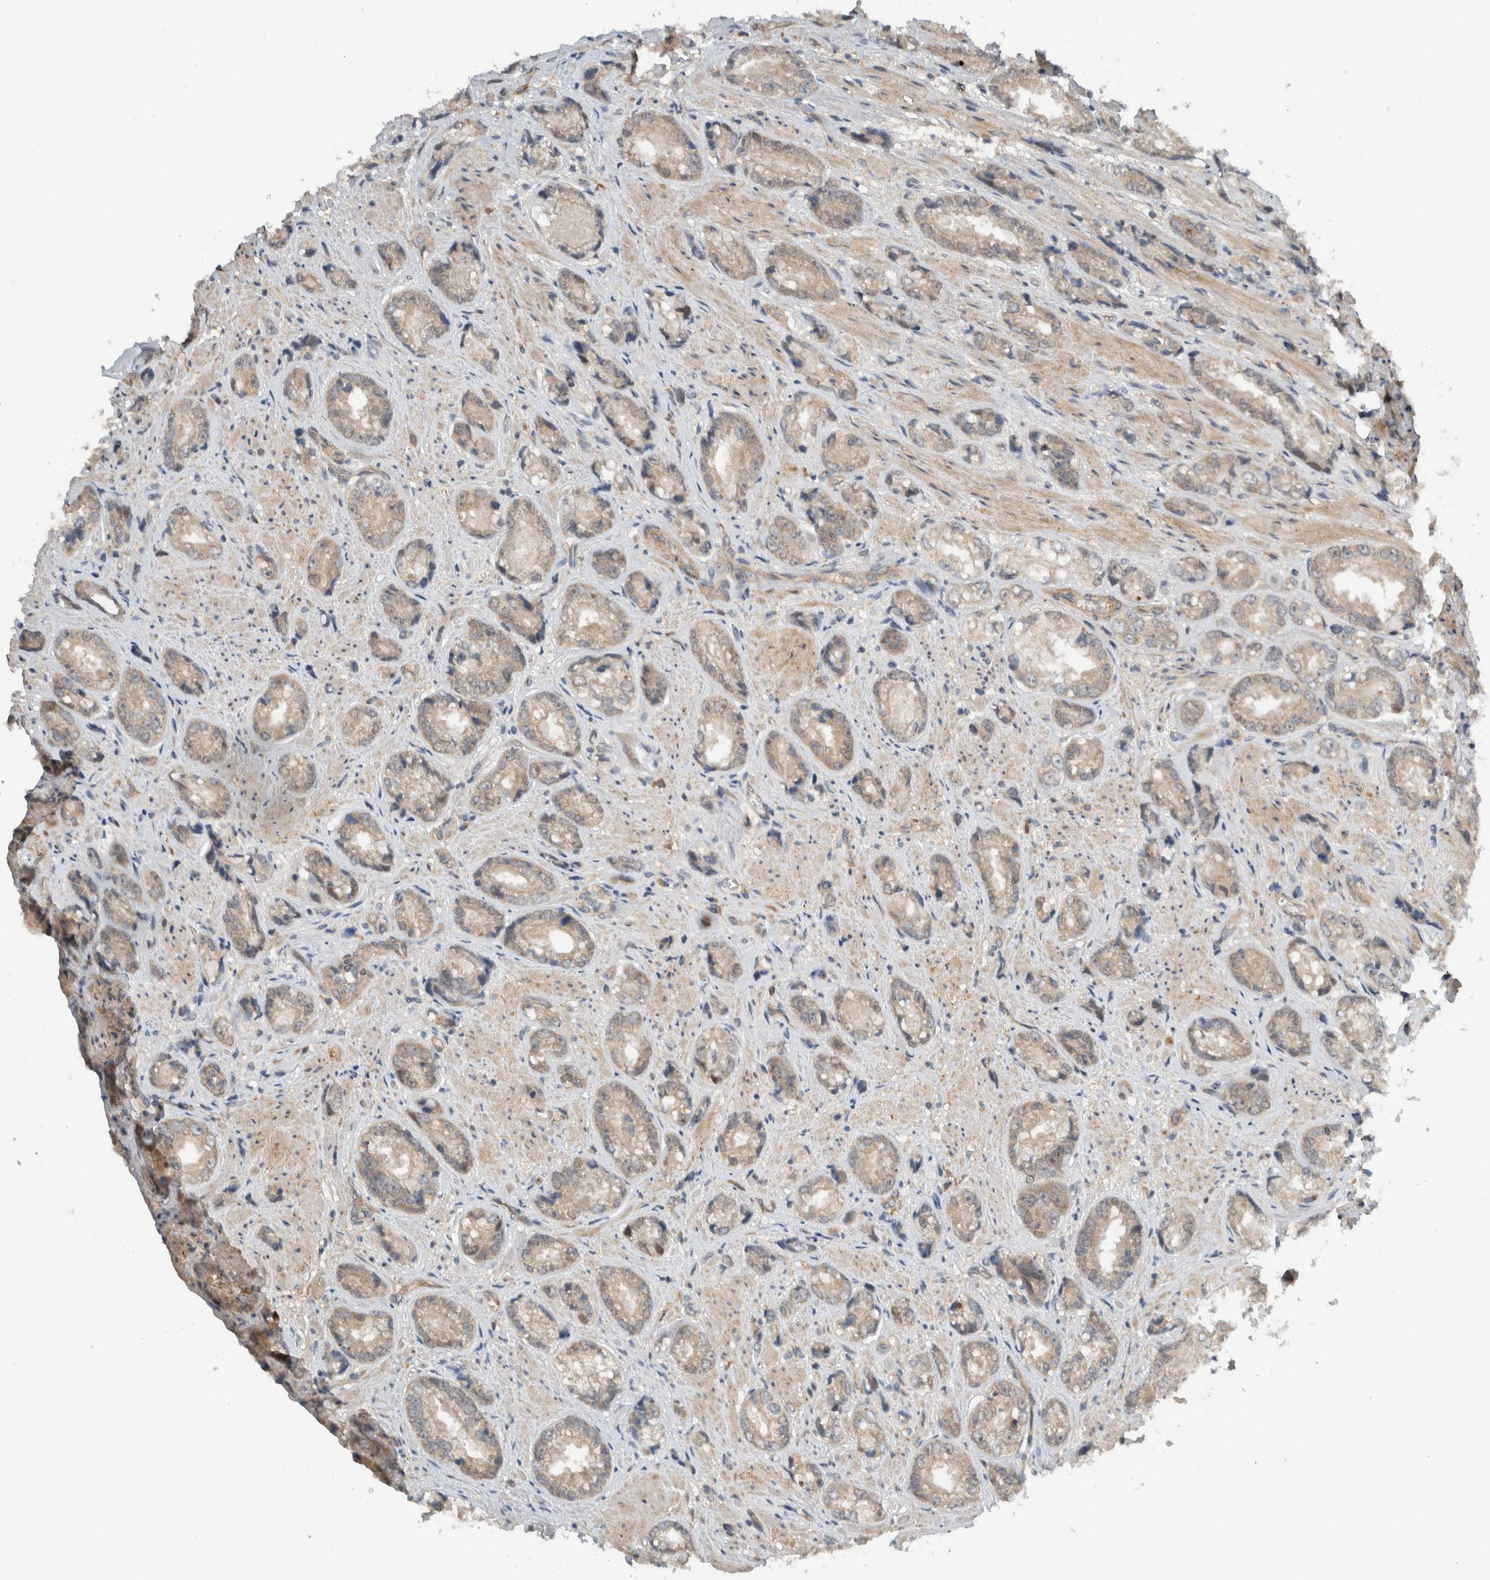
{"staining": {"intensity": "weak", "quantity": ">75%", "location": "cytoplasmic/membranous"}, "tissue": "prostate cancer", "cell_type": "Tumor cells", "image_type": "cancer", "snomed": [{"axis": "morphology", "description": "Adenocarcinoma, High grade"}, {"axis": "topography", "description": "Prostate"}], "caption": "Immunohistochemical staining of human high-grade adenocarcinoma (prostate) demonstrates low levels of weak cytoplasmic/membranous positivity in approximately >75% of tumor cells. The protein of interest is stained brown, and the nuclei are stained in blue (DAB IHC with brightfield microscopy, high magnification).", "gene": "MPRIP", "patient": {"sex": "male", "age": 61}}